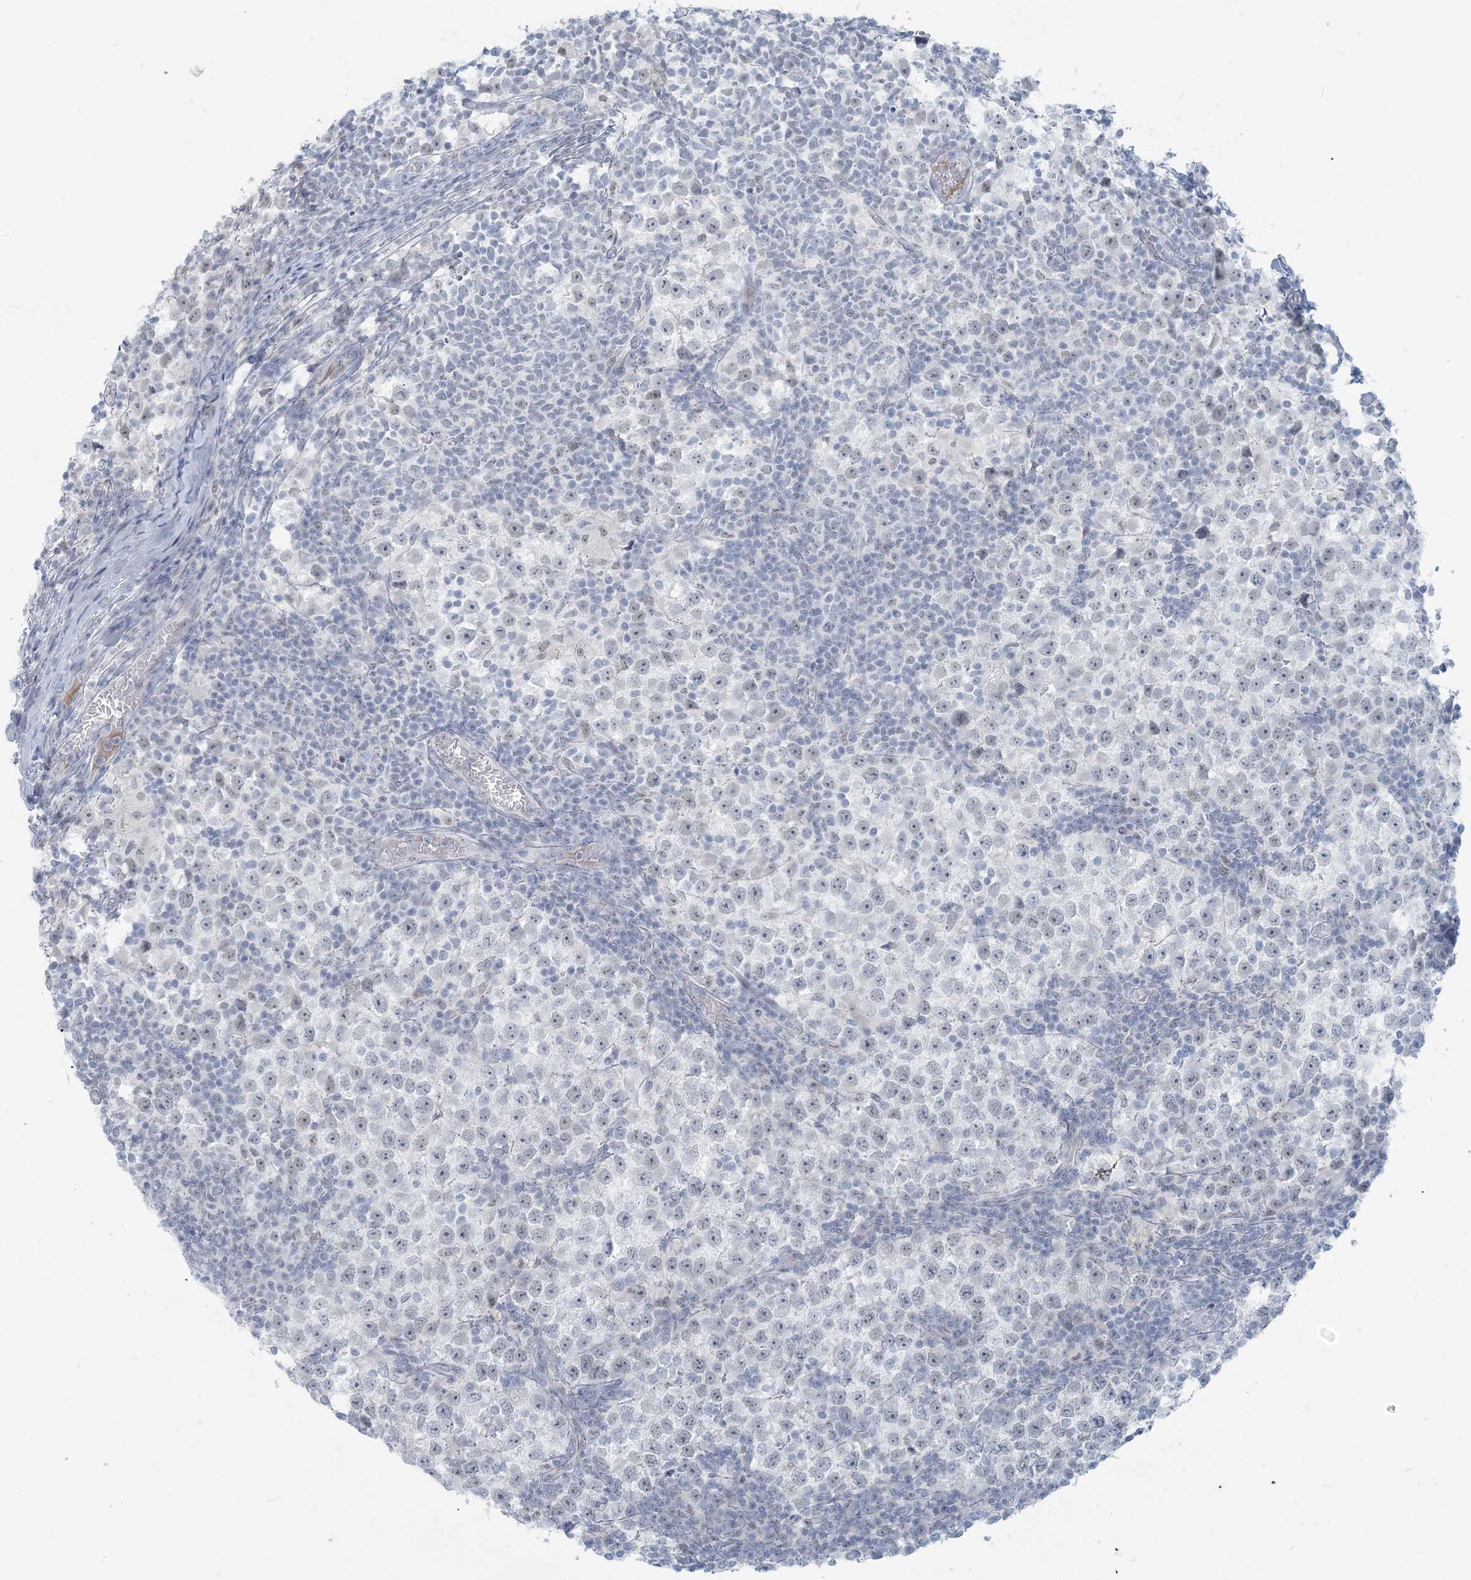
{"staining": {"intensity": "negative", "quantity": "none", "location": "none"}, "tissue": "testis cancer", "cell_type": "Tumor cells", "image_type": "cancer", "snomed": [{"axis": "morphology", "description": "Seminoma, NOS"}, {"axis": "topography", "description": "Testis"}], "caption": "There is no significant expression in tumor cells of testis cancer. (Brightfield microscopy of DAB immunohistochemistry (IHC) at high magnification).", "gene": "SCML1", "patient": {"sex": "male", "age": 65}}